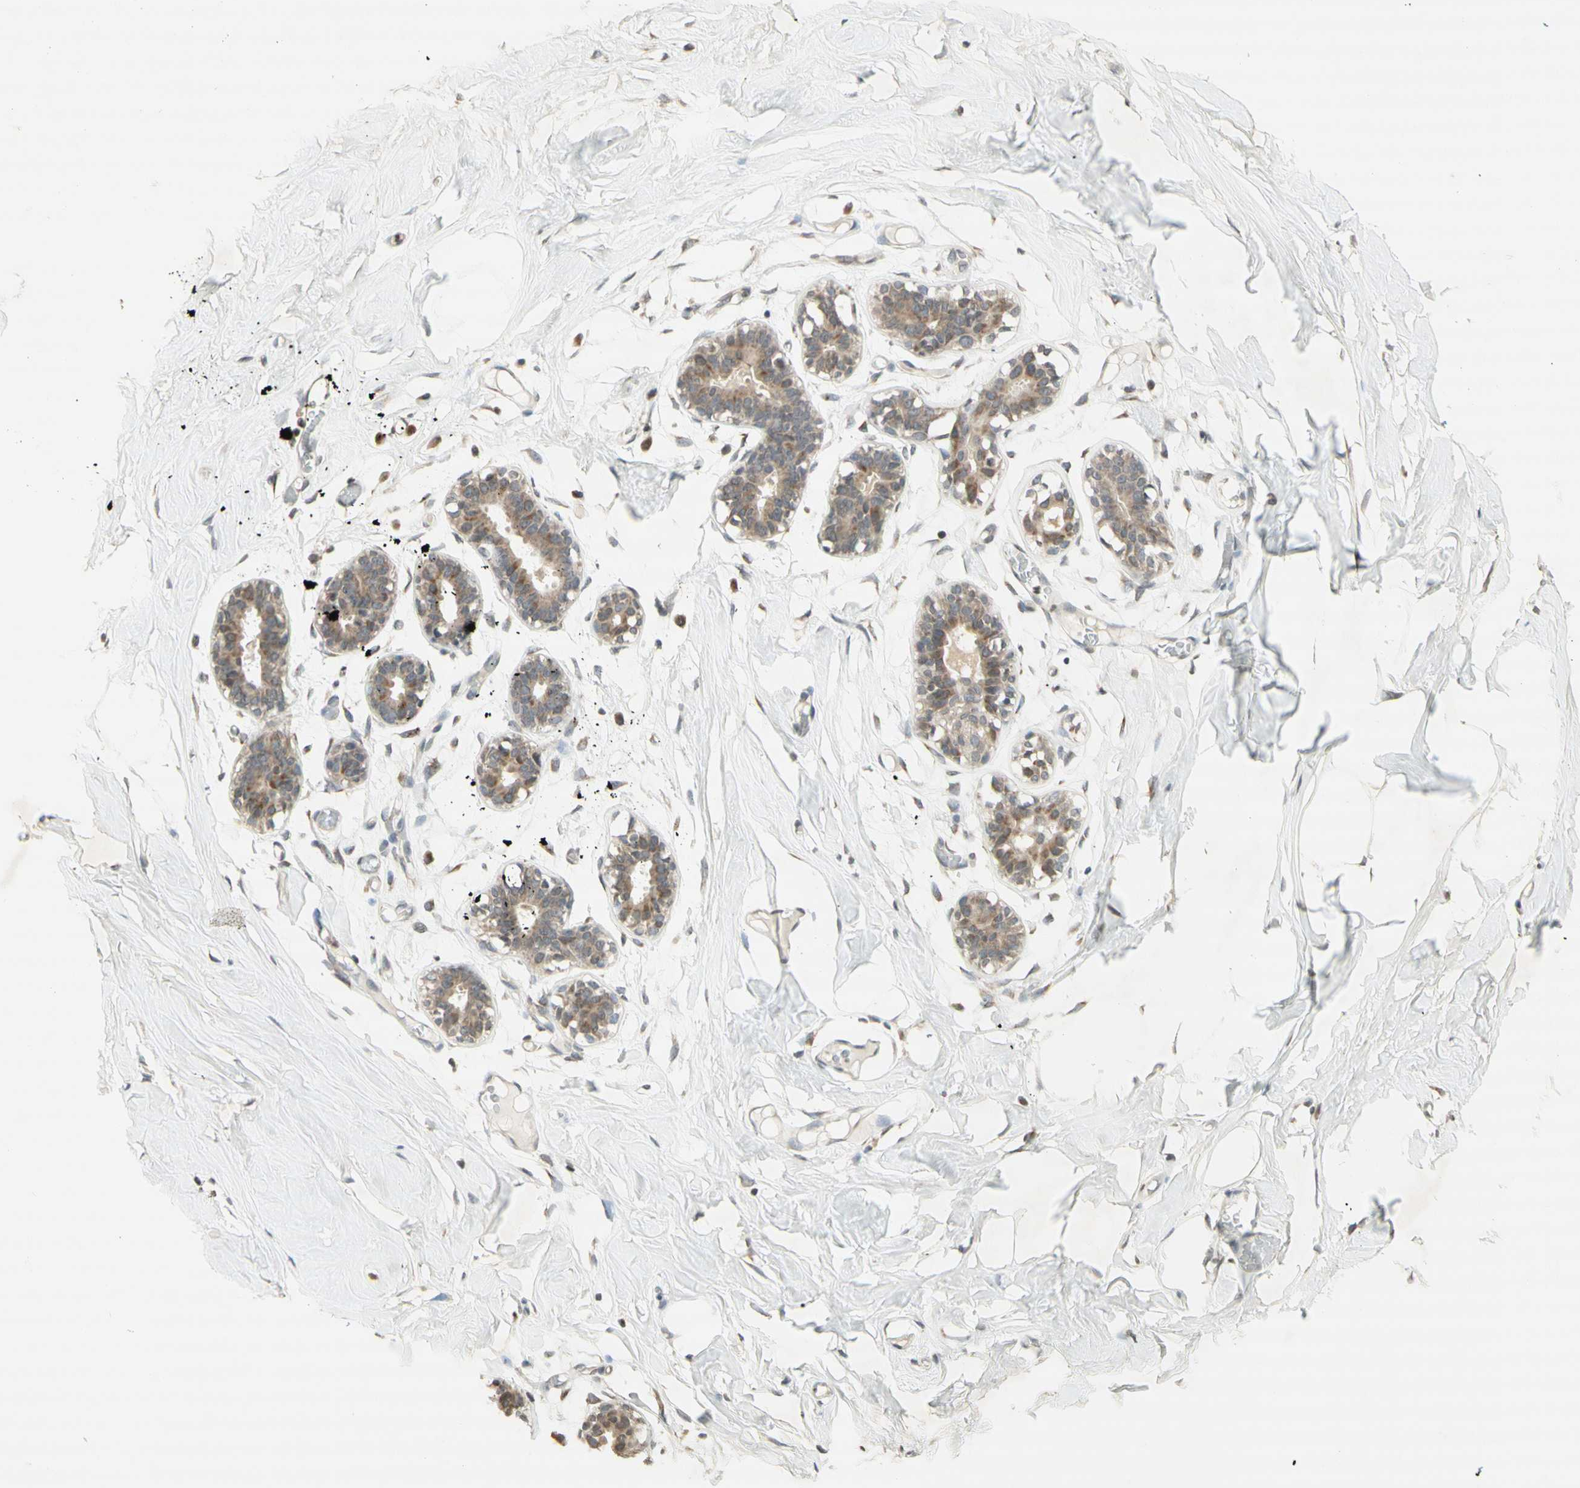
{"staining": {"intensity": "weak", "quantity": ">75%", "location": "cytoplasmic/membranous"}, "tissue": "adipose tissue", "cell_type": "Adipocytes", "image_type": "normal", "snomed": [{"axis": "morphology", "description": "Normal tissue, NOS"}, {"axis": "topography", "description": "Breast"}, {"axis": "topography", "description": "Adipose tissue"}], "caption": "Adipose tissue was stained to show a protein in brown. There is low levels of weak cytoplasmic/membranous positivity in about >75% of adipocytes.", "gene": "CCNI", "patient": {"sex": "female", "age": 25}}